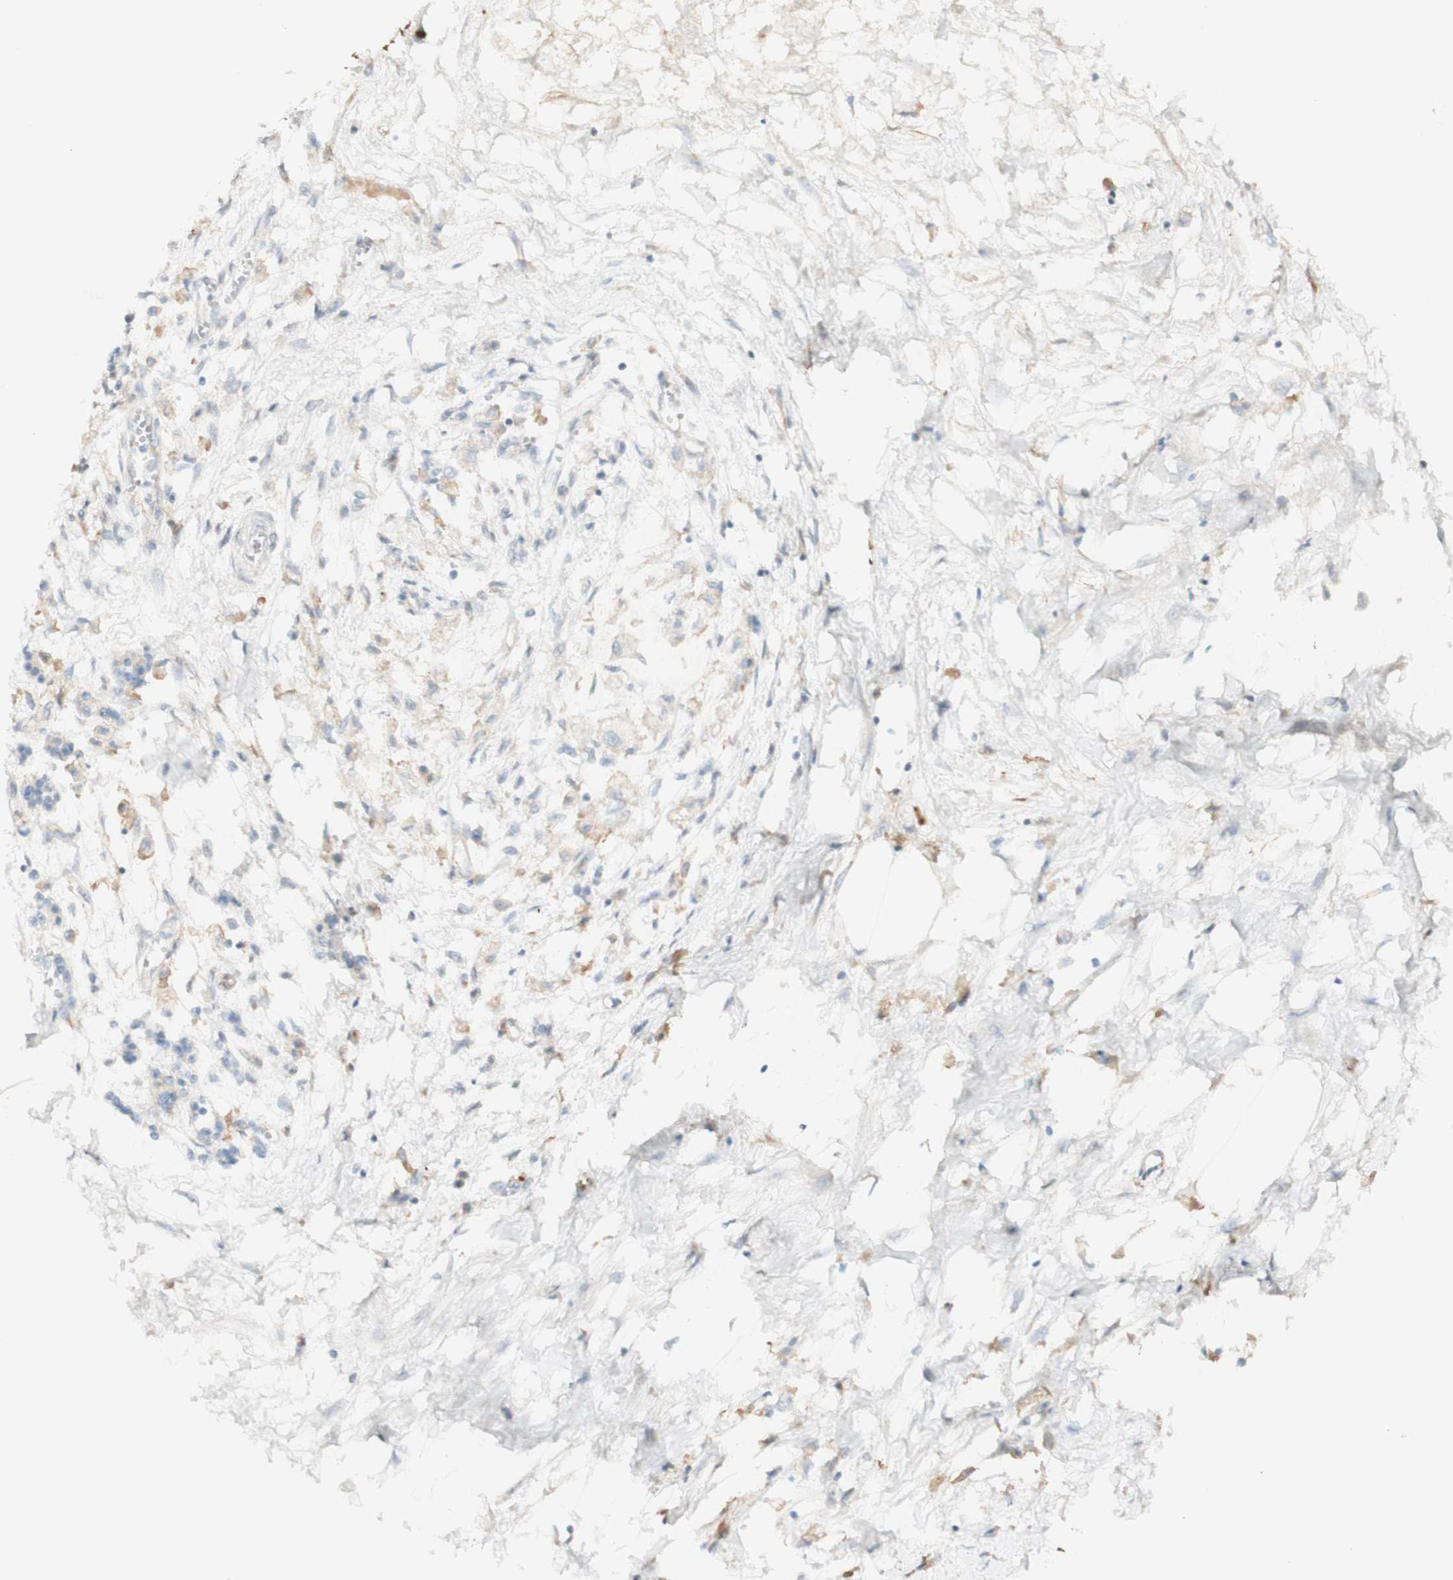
{"staining": {"intensity": "weak", "quantity": "<25%", "location": "cytoplasmic/membranous"}, "tissue": "pancreatic cancer", "cell_type": "Tumor cells", "image_type": "cancer", "snomed": [{"axis": "morphology", "description": "Adenocarcinoma, NOS"}, {"axis": "topography", "description": "Pancreas"}], "caption": "Pancreatic adenocarcinoma was stained to show a protein in brown. There is no significant staining in tumor cells.", "gene": "FCGRT", "patient": {"sex": "male", "age": 56}}